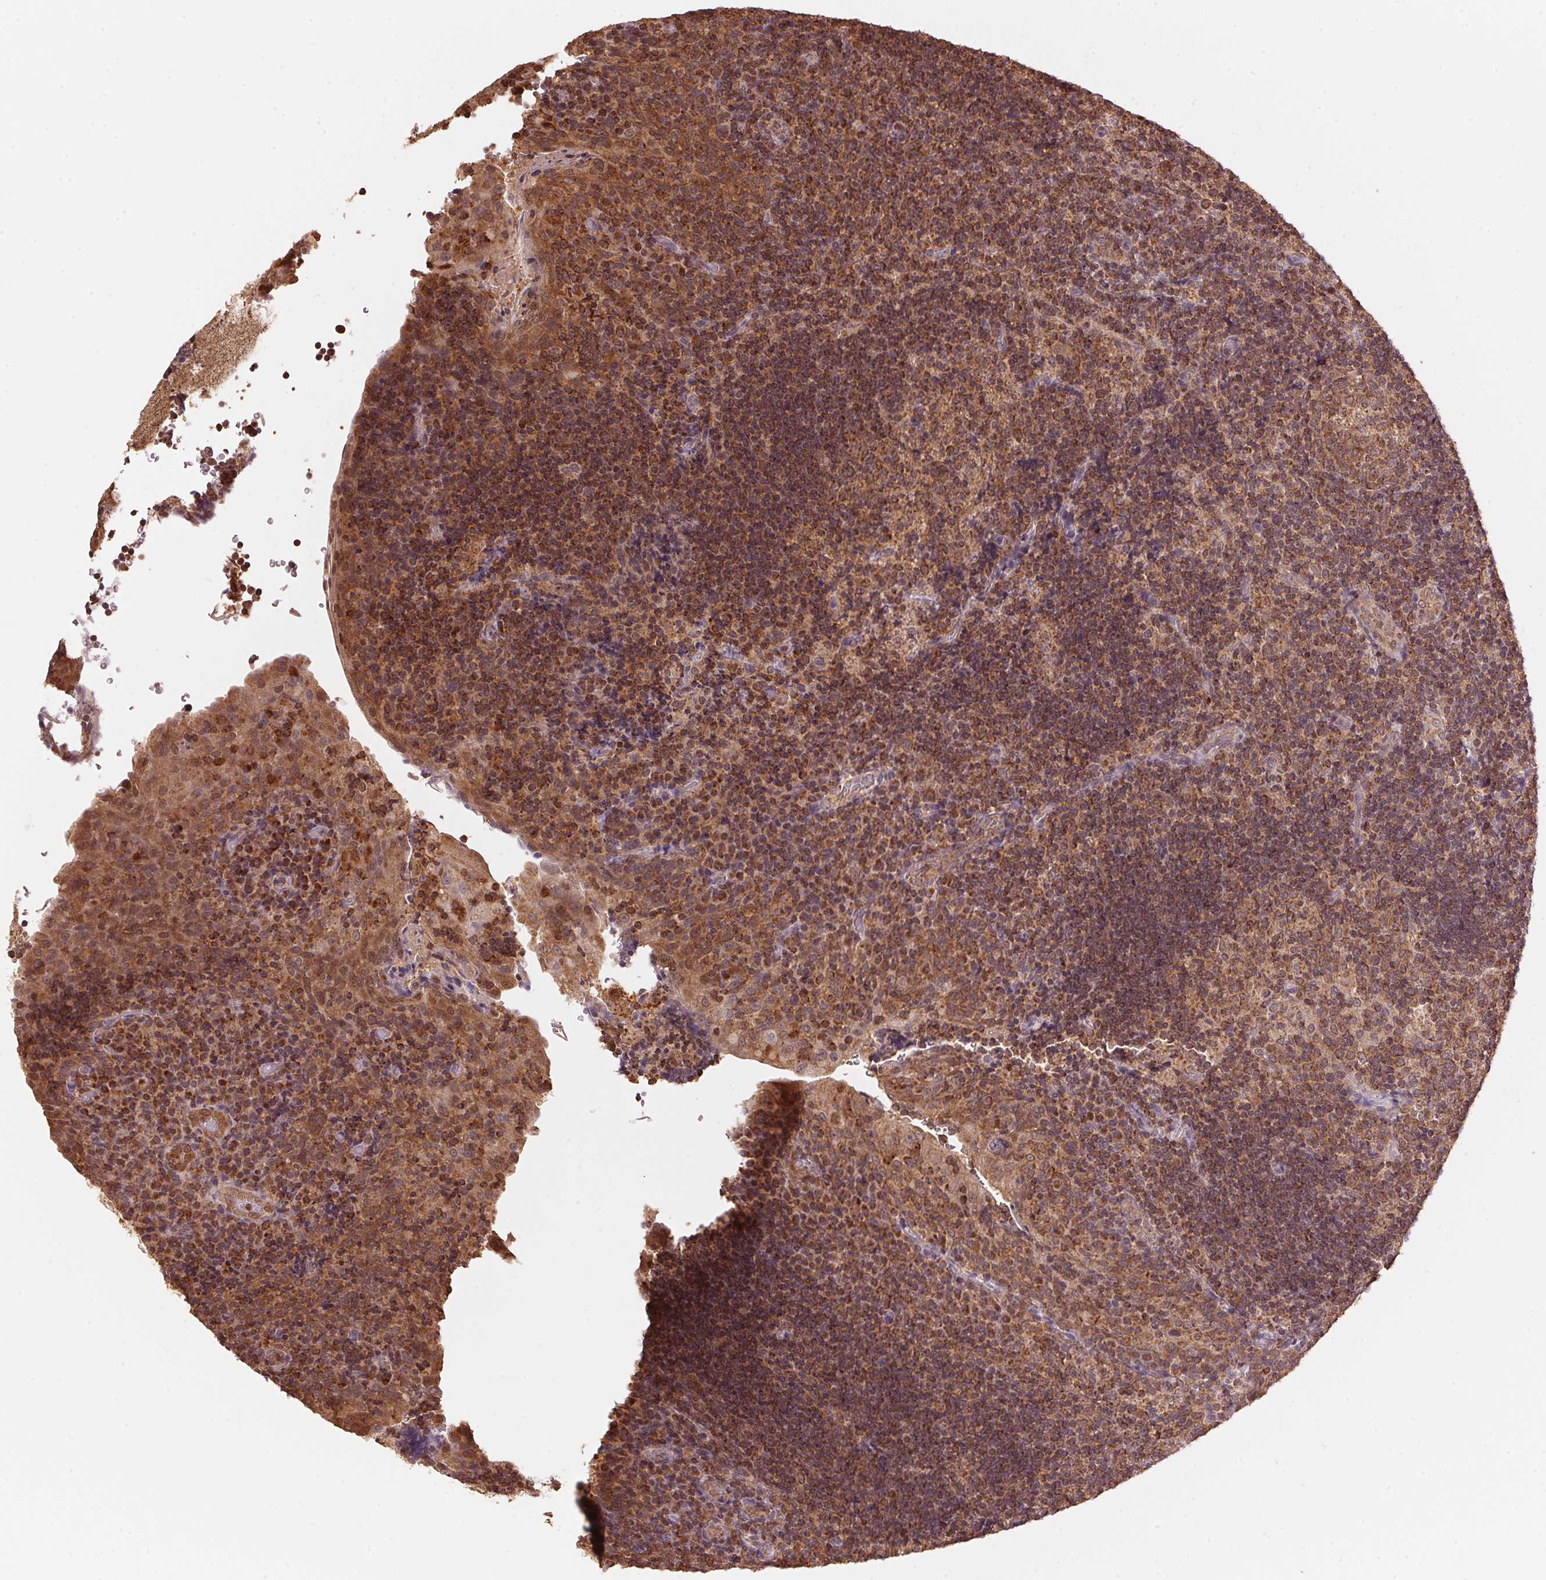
{"staining": {"intensity": "moderate", "quantity": ">75%", "location": "cytoplasmic/membranous"}, "tissue": "tonsil", "cell_type": "Germinal center cells", "image_type": "normal", "snomed": [{"axis": "morphology", "description": "Normal tissue, NOS"}, {"axis": "topography", "description": "Tonsil"}], "caption": "Immunohistochemical staining of benign tonsil reveals >75% levels of moderate cytoplasmic/membranous protein positivity in approximately >75% of germinal center cells. (DAB IHC, brown staining for protein, blue staining for nuclei).", "gene": "ARHGAP6", "patient": {"sex": "male", "age": 17}}